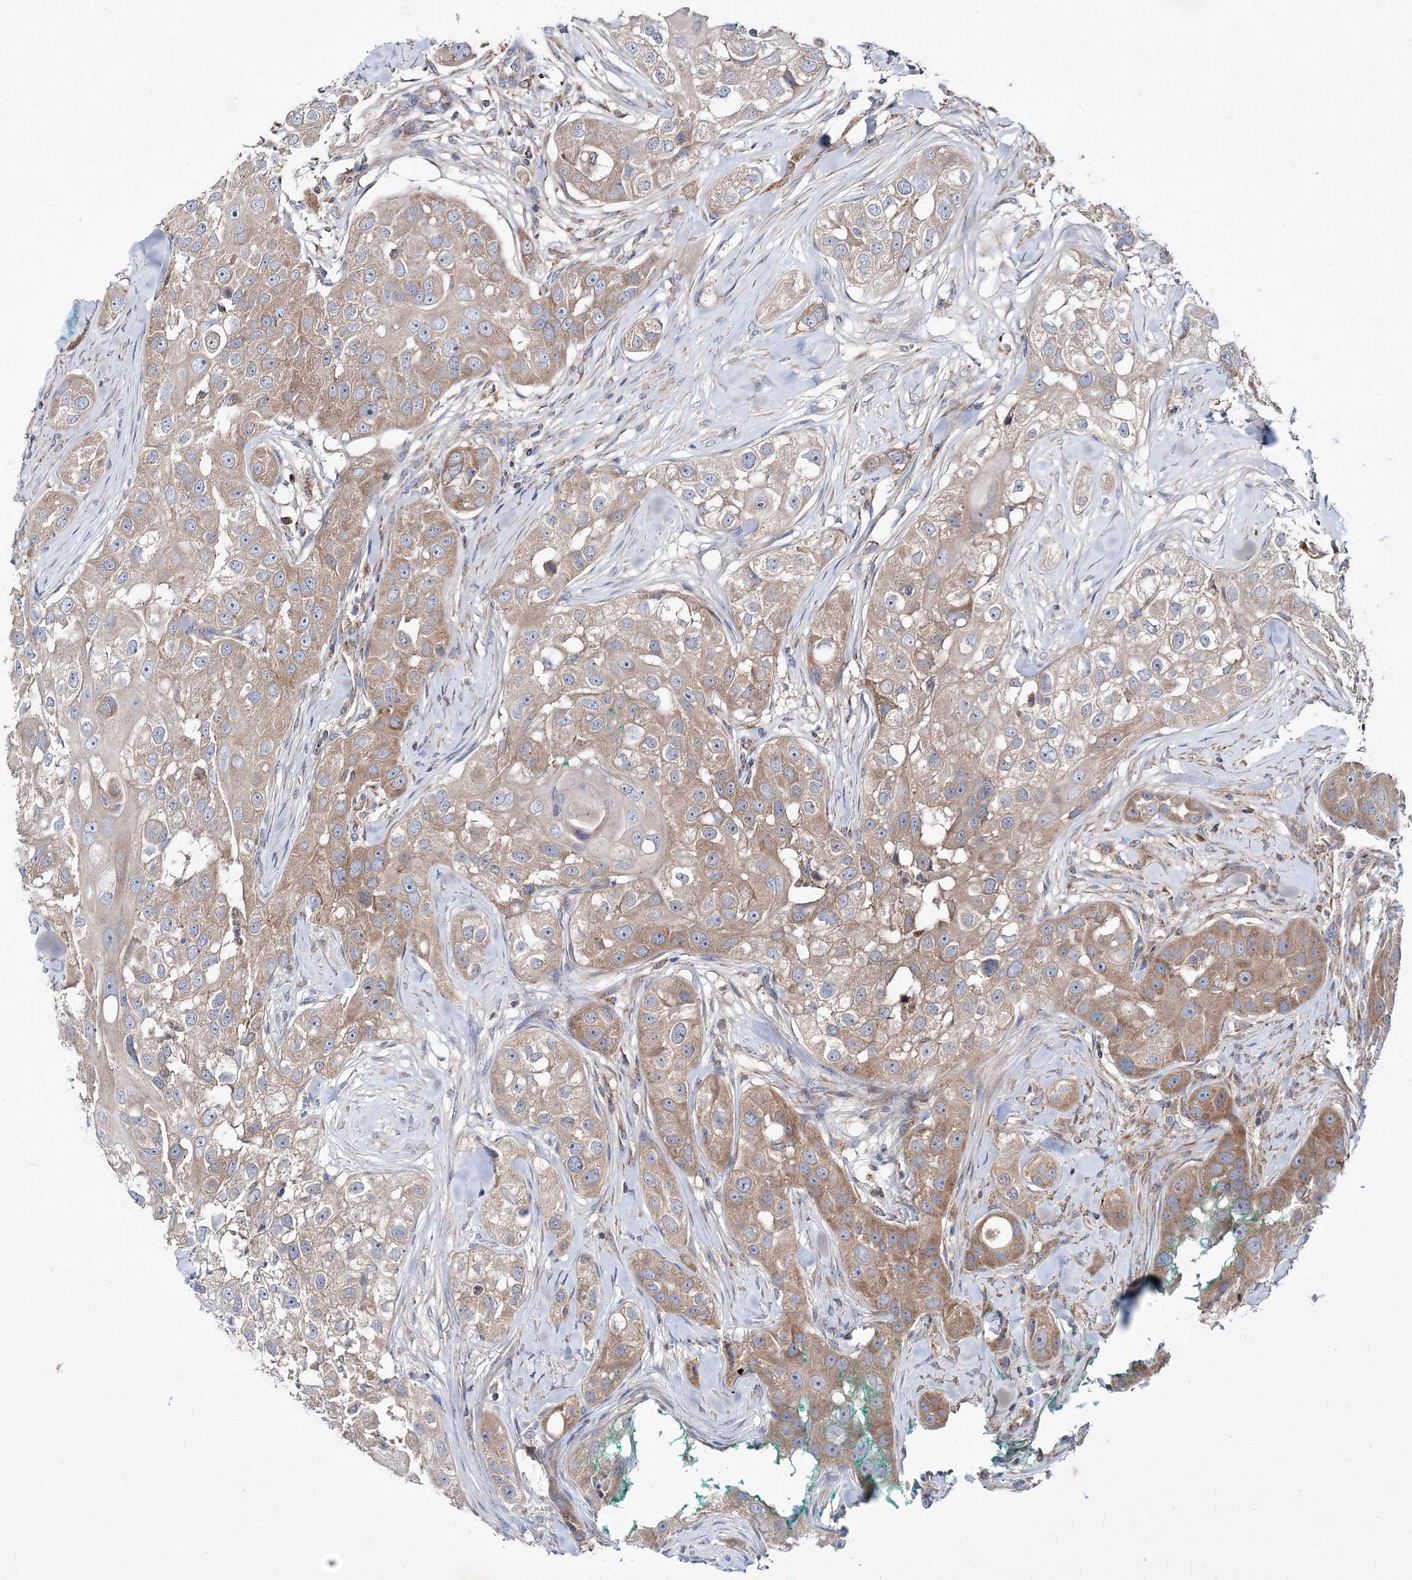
{"staining": {"intensity": "weak", "quantity": ">75%", "location": "cytoplasmic/membranous"}, "tissue": "head and neck cancer", "cell_type": "Tumor cells", "image_type": "cancer", "snomed": [{"axis": "morphology", "description": "Normal tissue, NOS"}, {"axis": "morphology", "description": "Squamous cell carcinoma, NOS"}, {"axis": "topography", "description": "Skeletal muscle"}, {"axis": "topography", "description": "Head-Neck"}], "caption": "IHC micrograph of neoplastic tissue: human head and neck cancer stained using IHC reveals low levels of weak protein expression localized specifically in the cytoplasmic/membranous of tumor cells, appearing as a cytoplasmic/membranous brown color.", "gene": "NGLY1", "patient": {"sex": "male", "age": 51}}